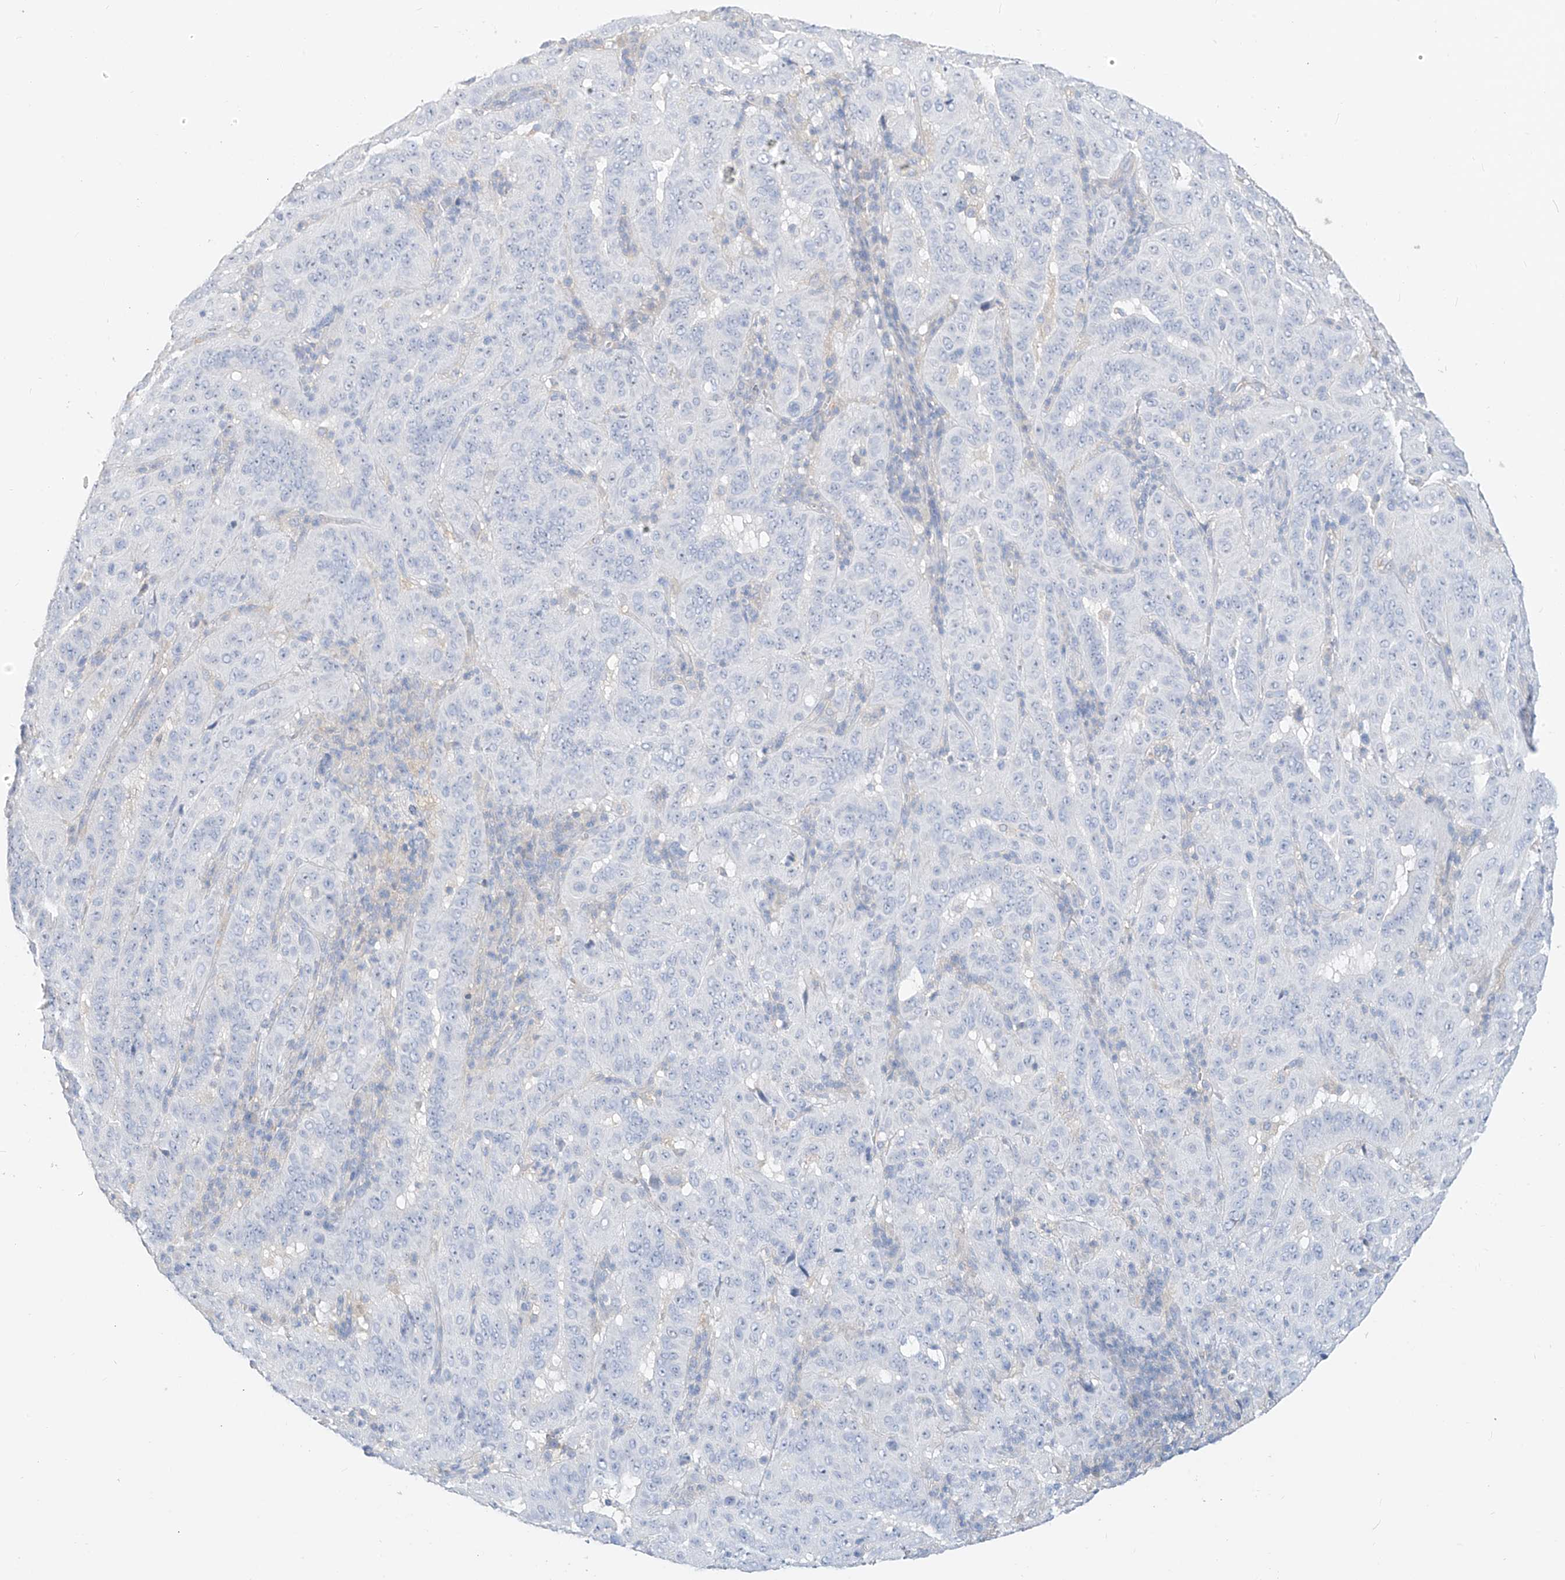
{"staining": {"intensity": "negative", "quantity": "none", "location": "none"}, "tissue": "pancreatic cancer", "cell_type": "Tumor cells", "image_type": "cancer", "snomed": [{"axis": "morphology", "description": "Adenocarcinoma, NOS"}, {"axis": "topography", "description": "Pancreas"}], "caption": "IHC of pancreatic adenocarcinoma demonstrates no positivity in tumor cells.", "gene": "ZZEF1", "patient": {"sex": "male", "age": 63}}